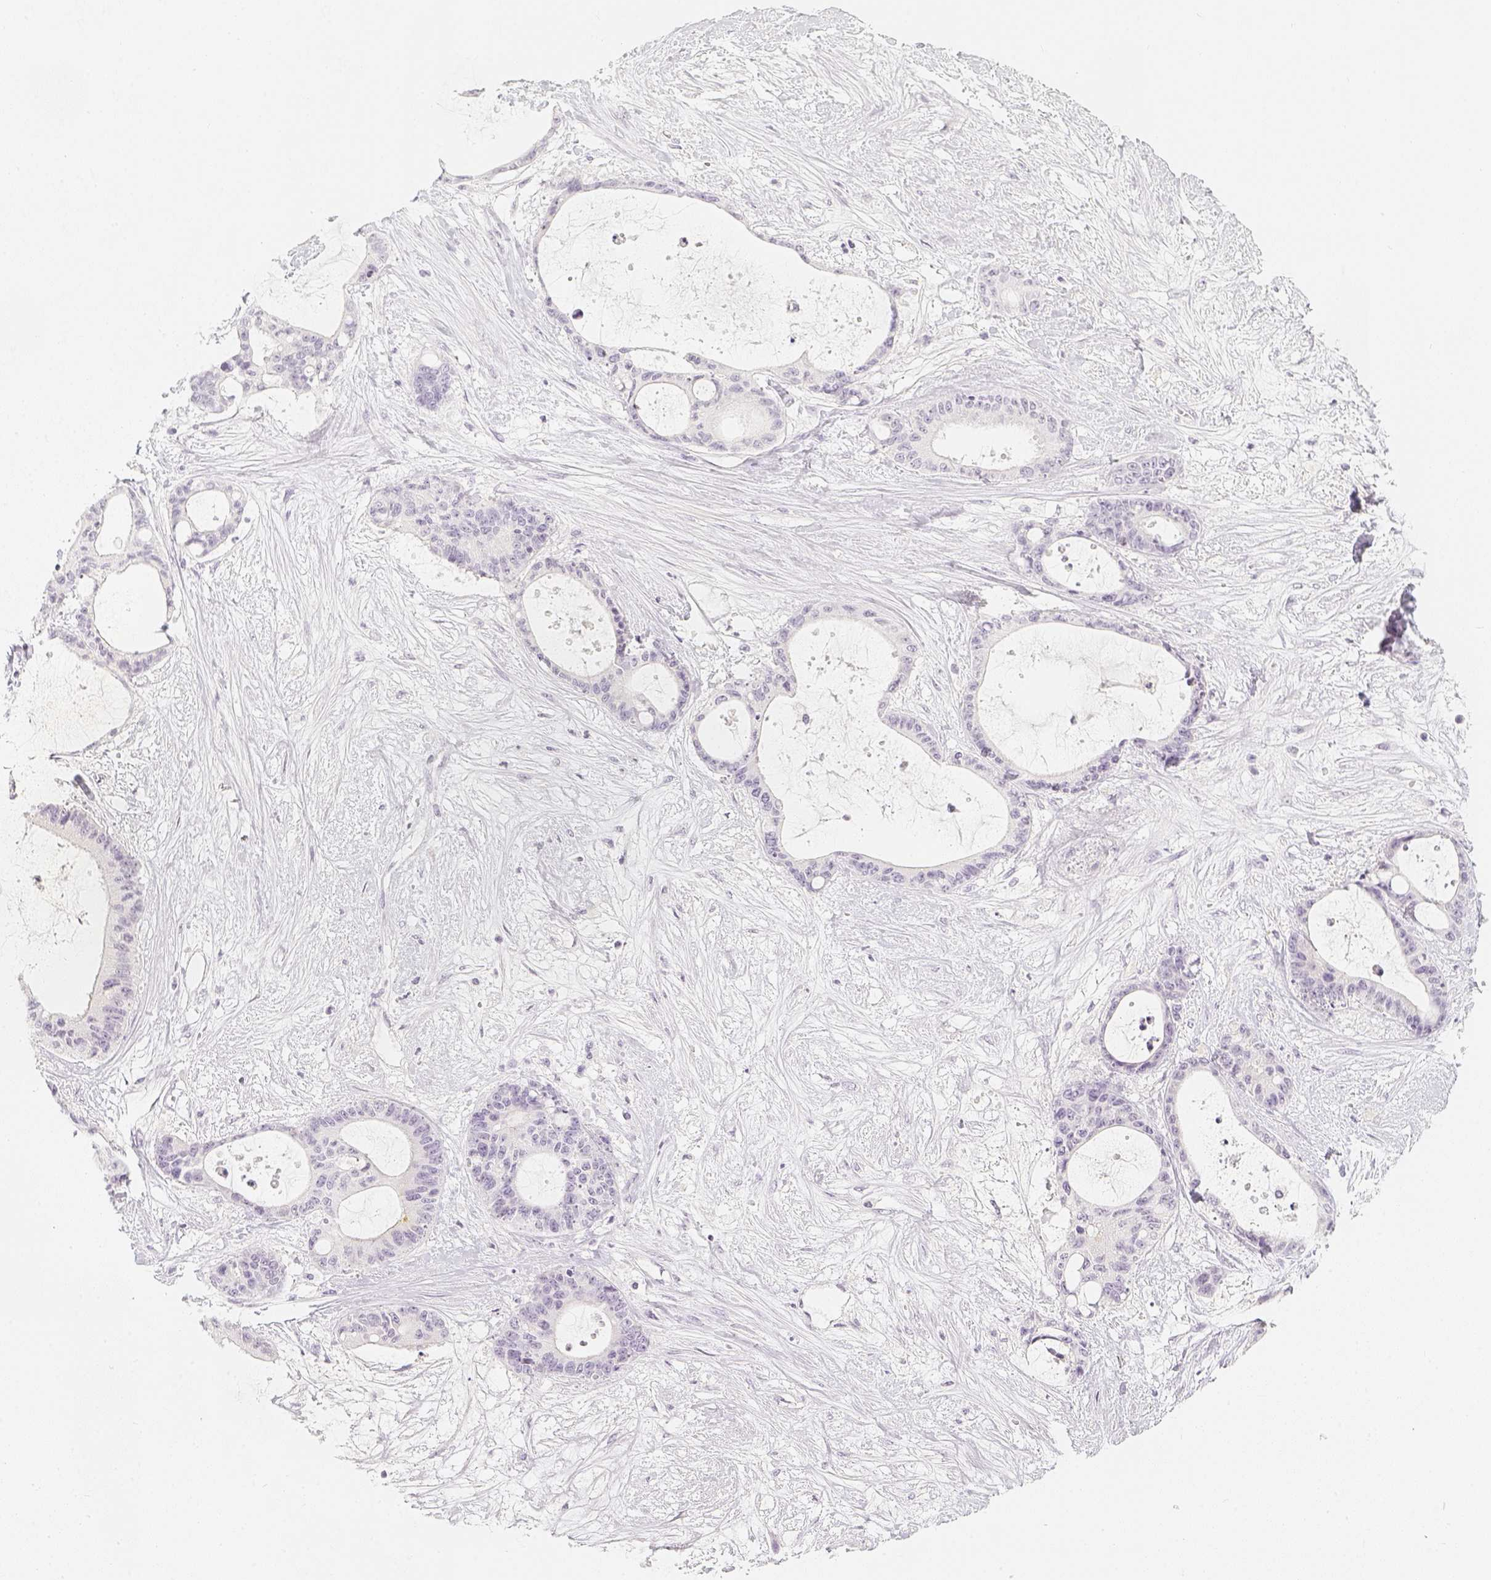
{"staining": {"intensity": "negative", "quantity": "none", "location": "none"}, "tissue": "liver cancer", "cell_type": "Tumor cells", "image_type": "cancer", "snomed": [{"axis": "morphology", "description": "Normal tissue, NOS"}, {"axis": "morphology", "description": "Cholangiocarcinoma"}, {"axis": "topography", "description": "Liver"}, {"axis": "topography", "description": "Peripheral nerve tissue"}], "caption": "Liver cancer (cholangiocarcinoma) was stained to show a protein in brown. There is no significant positivity in tumor cells.", "gene": "SLC18A1", "patient": {"sex": "female", "age": 73}}